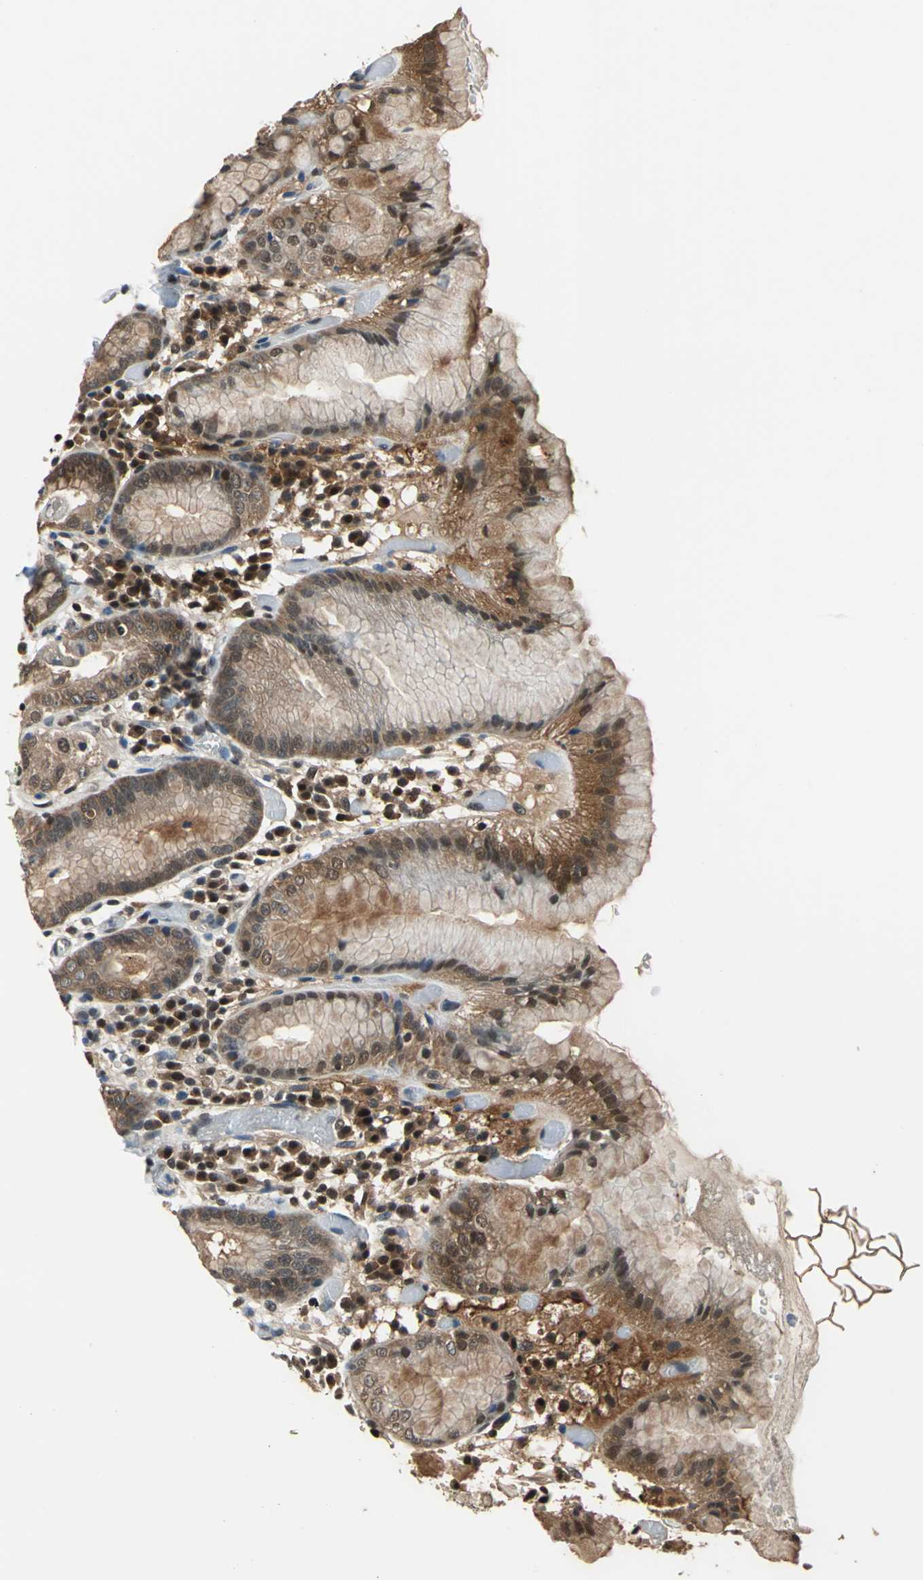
{"staining": {"intensity": "moderate", "quantity": ">75%", "location": "cytoplasmic/membranous"}, "tissue": "stomach", "cell_type": "Glandular cells", "image_type": "normal", "snomed": [{"axis": "morphology", "description": "Normal tissue, NOS"}, {"axis": "topography", "description": "Stomach"}, {"axis": "topography", "description": "Stomach, lower"}], "caption": "IHC staining of unremarkable stomach, which displays medium levels of moderate cytoplasmic/membranous positivity in approximately >75% of glandular cells indicating moderate cytoplasmic/membranous protein positivity. The staining was performed using DAB (brown) for protein detection and nuclei were counterstained in hematoxylin (blue).", "gene": "PSME1", "patient": {"sex": "female", "age": 75}}